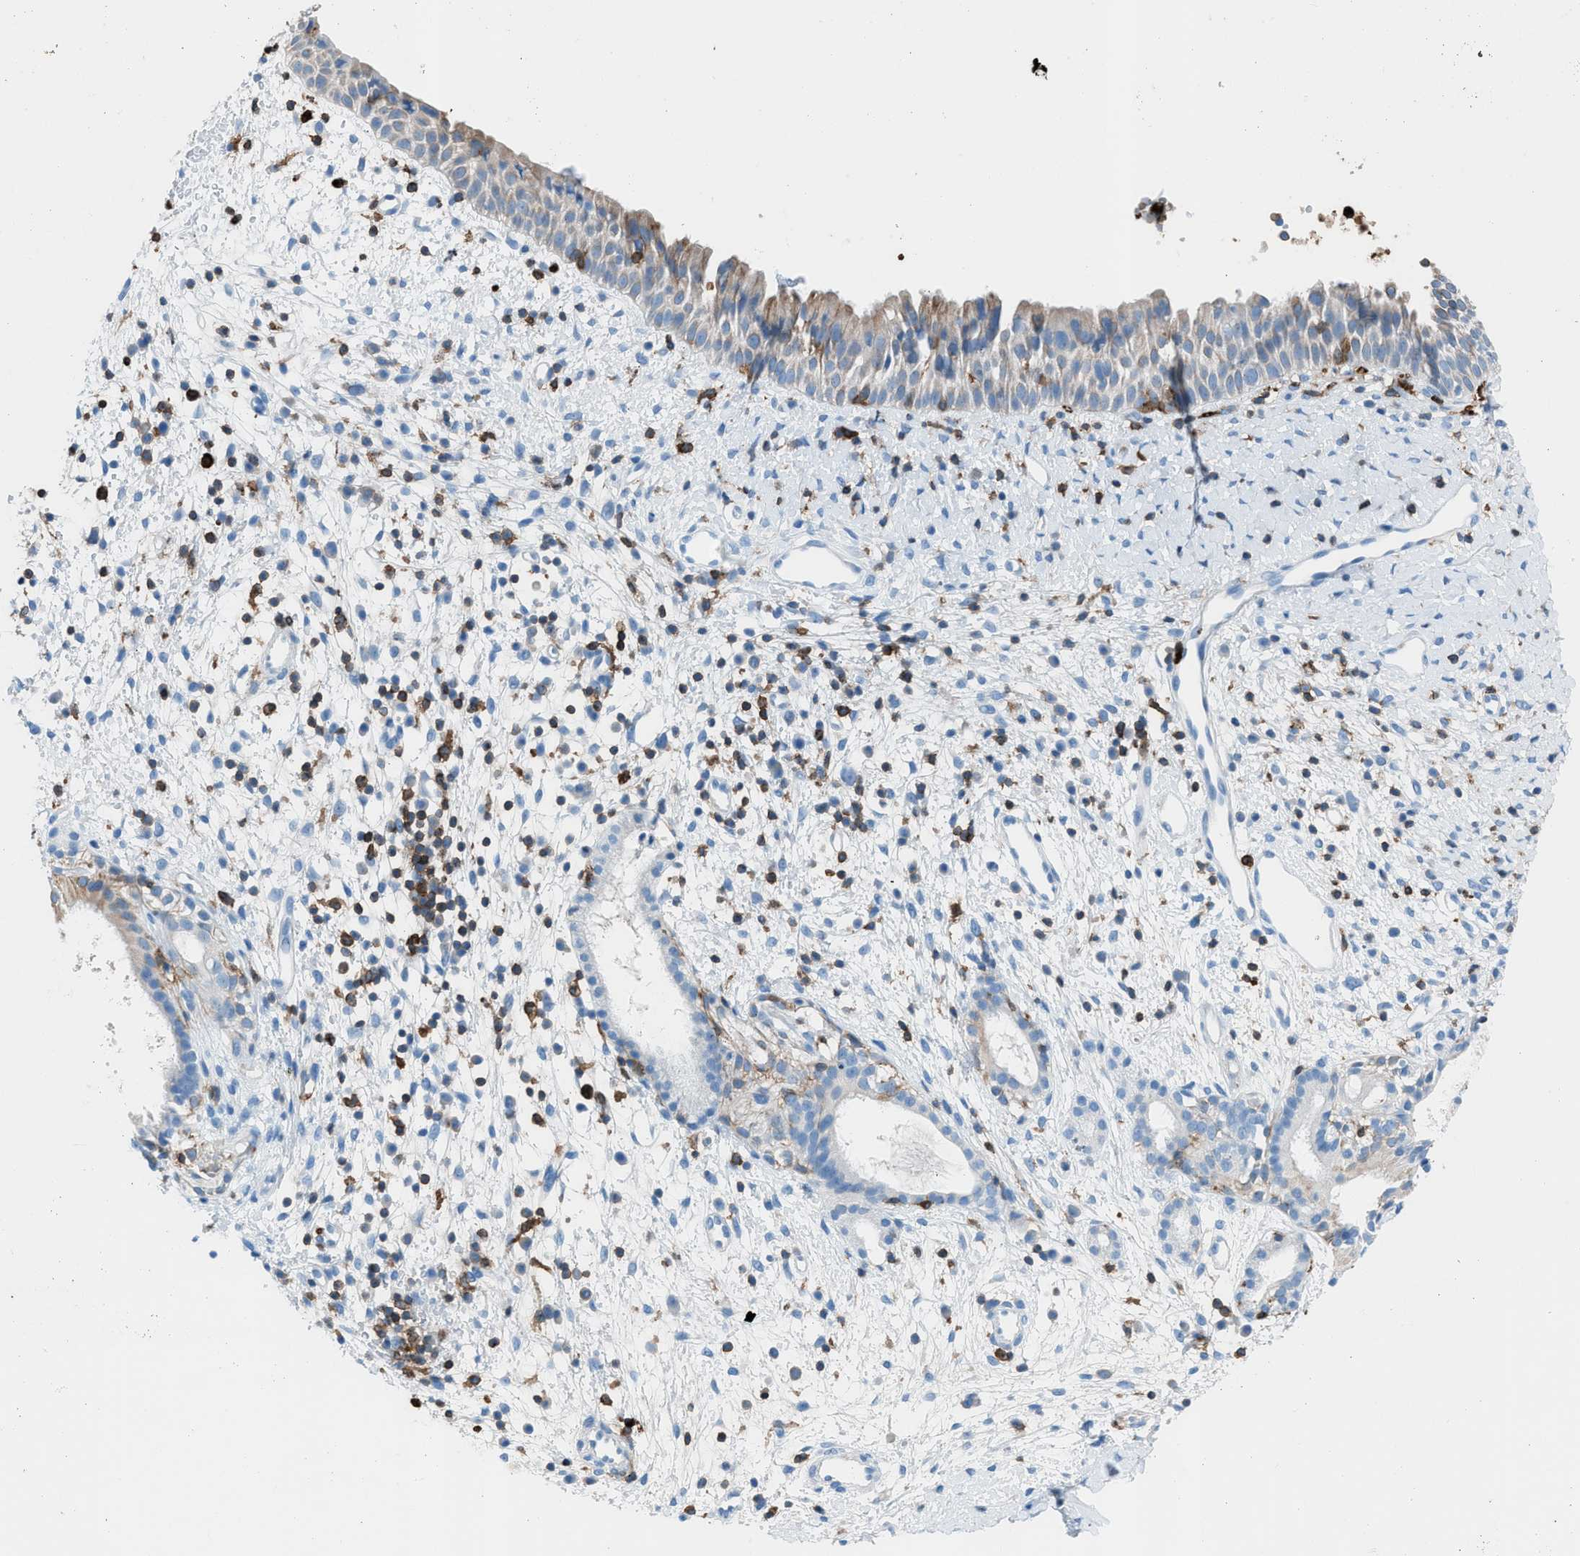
{"staining": {"intensity": "moderate", "quantity": "<25%", "location": "cytoplasmic/membranous"}, "tissue": "nasopharynx", "cell_type": "Respiratory epithelial cells", "image_type": "normal", "snomed": [{"axis": "morphology", "description": "Normal tissue, NOS"}, {"axis": "topography", "description": "Nasopharynx"}], "caption": "Nasopharynx stained for a protein displays moderate cytoplasmic/membranous positivity in respiratory epithelial cells. (Brightfield microscopy of DAB IHC at high magnification).", "gene": "ITGB2", "patient": {"sex": "male", "age": 22}}